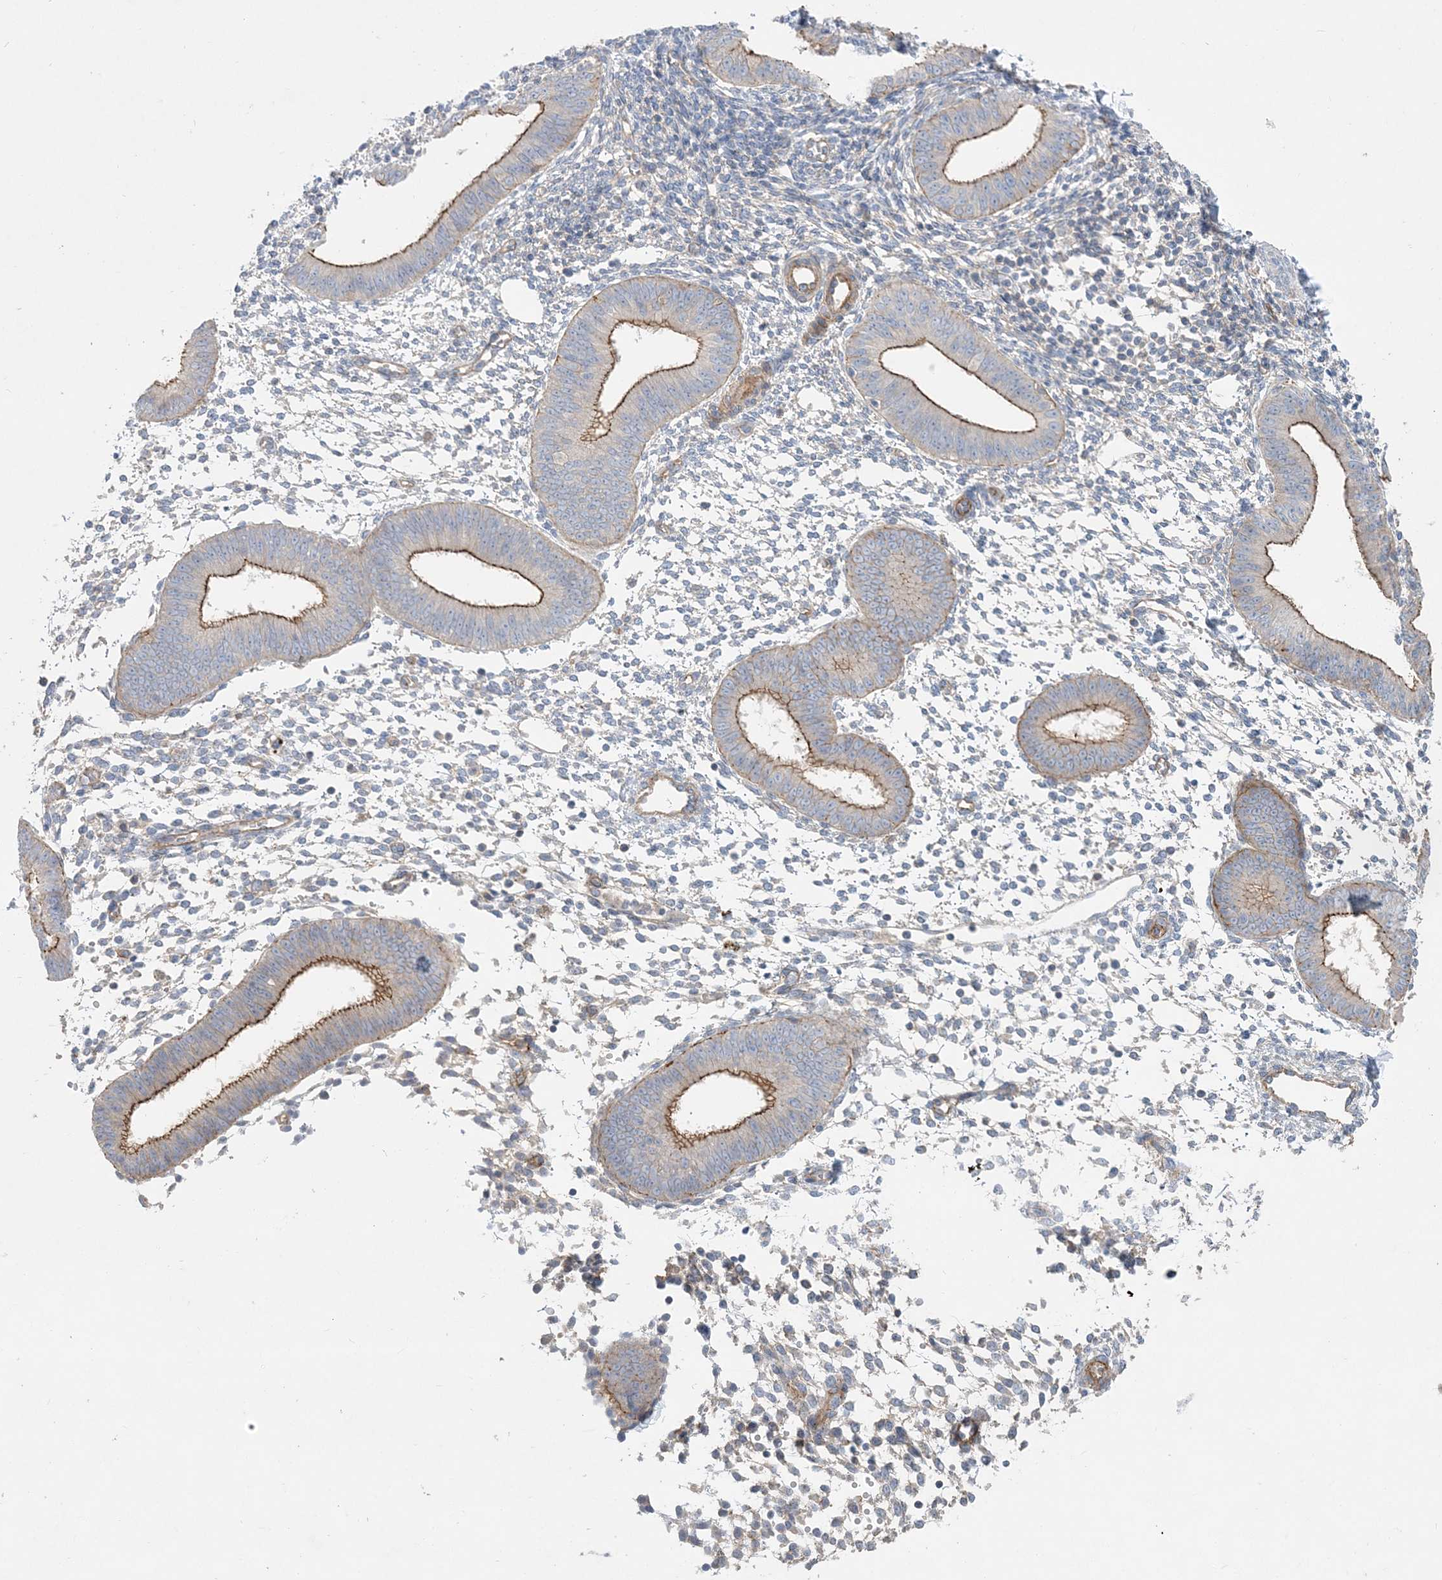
{"staining": {"intensity": "negative", "quantity": "none", "location": "none"}, "tissue": "endometrium", "cell_type": "Cells in endometrial stroma", "image_type": "normal", "snomed": [{"axis": "morphology", "description": "Normal tissue, NOS"}, {"axis": "topography", "description": "Uterus"}, {"axis": "topography", "description": "Endometrium"}], "caption": "Cells in endometrial stroma are negative for brown protein staining in benign endometrium. (Brightfield microscopy of DAB (3,3'-diaminobenzidine) immunohistochemistry (IHC) at high magnification).", "gene": "PIGC", "patient": {"sex": "female", "age": 48}}